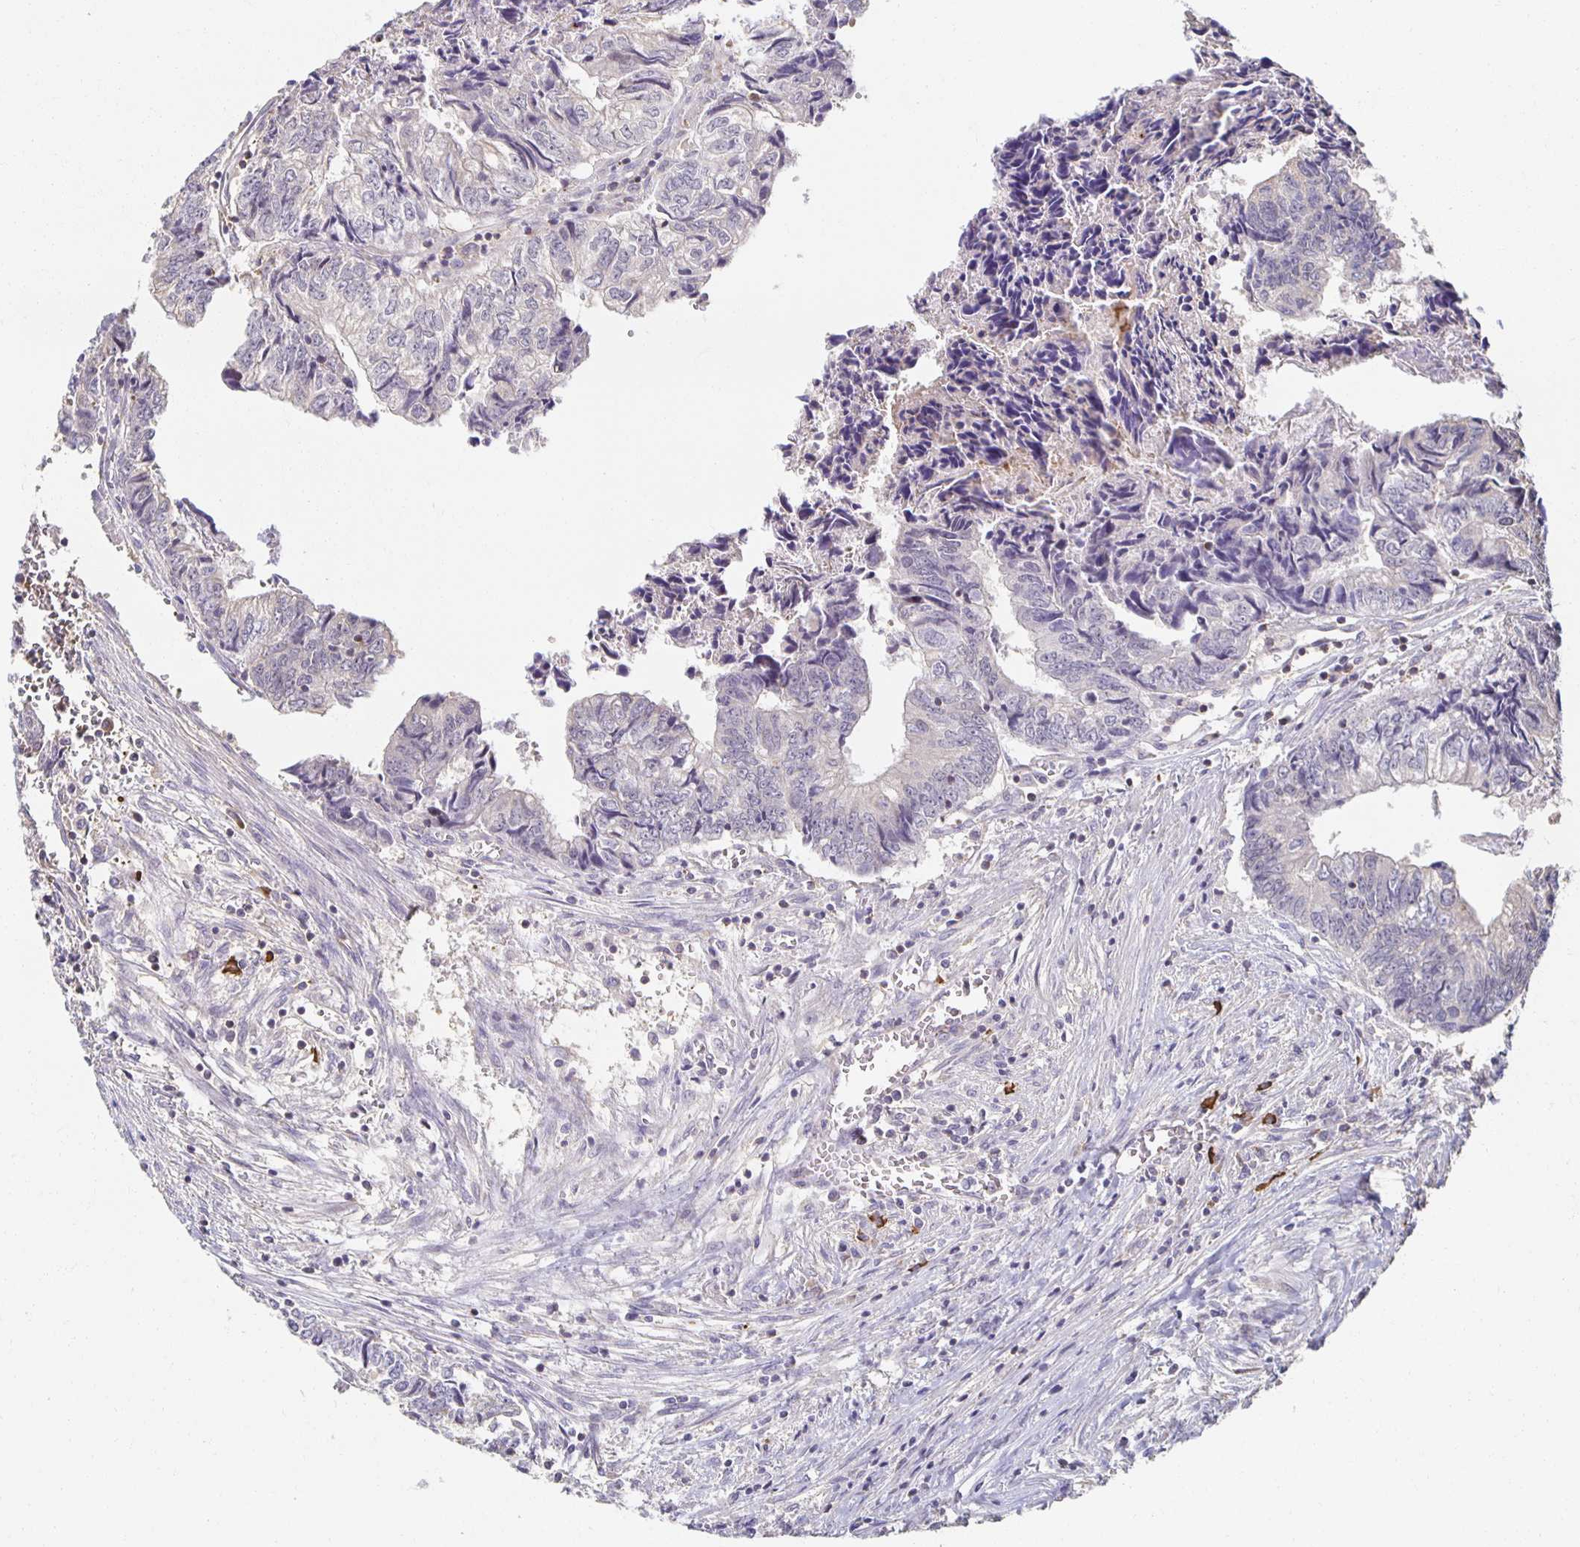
{"staining": {"intensity": "negative", "quantity": "none", "location": "none"}, "tissue": "colorectal cancer", "cell_type": "Tumor cells", "image_type": "cancer", "snomed": [{"axis": "morphology", "description": "Adenocarcinoma, NOS"}, {"axis": "topography", "description": "Colon"}], "caption": "A micrograph of human colorectal cancer is negative for staining in tumor cells.", "gene": "ZNF692", "patient": {"sex": "male", "age": 86}}